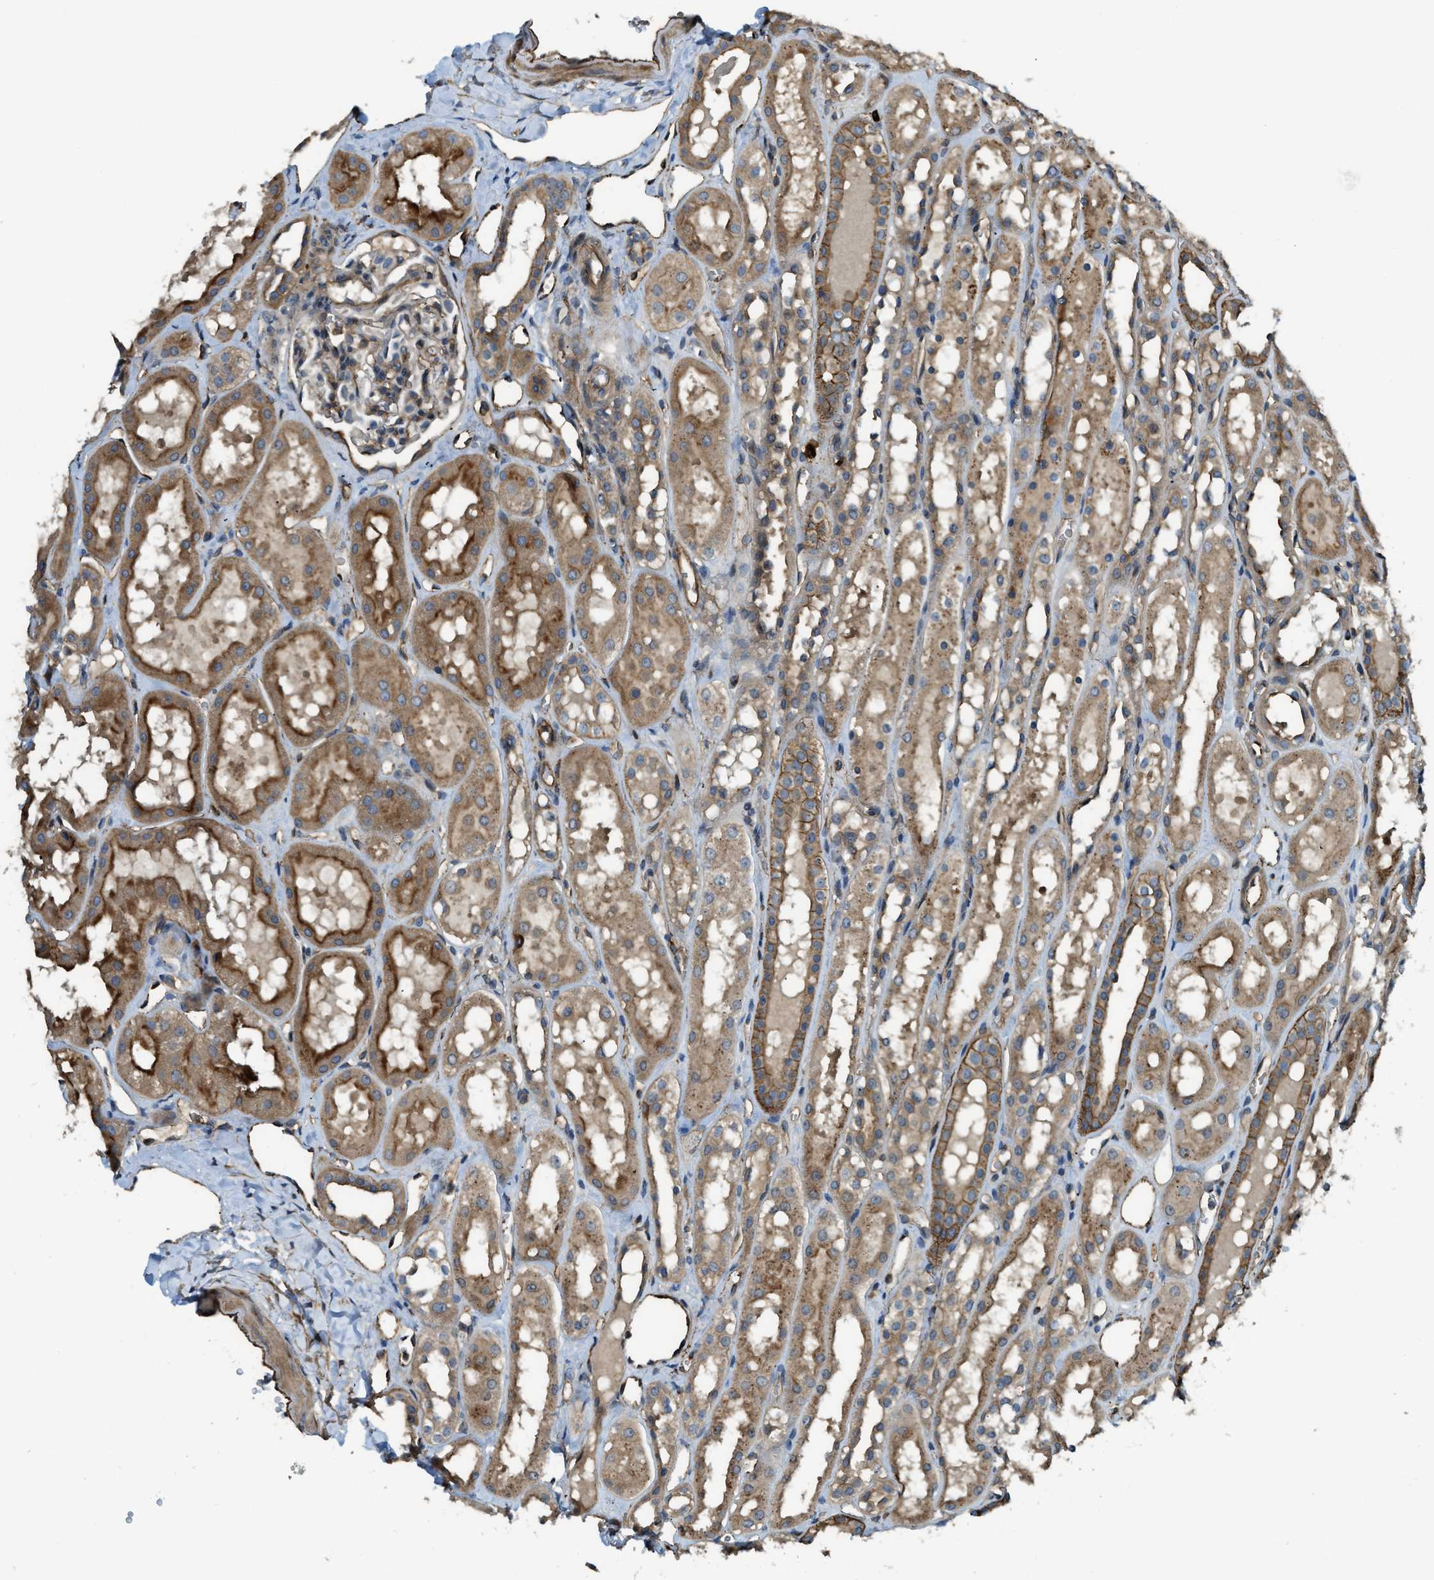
{"staining": {"intensity": "moderate", "quantity": "<25%", "location": "cytoplasmic/membranous"}, "tissue": "kidney", "cell_type": "Cells in glomeruli", "image_type": "normal", "snomed": [{"axis": "morphology", "description": "Normal tissue, NOS"}, {"axis": "topography", "description": "Kidney"}, {"axis": "topography", "description": "Urinary bladder"}], "caption": "This is an image of immunohistochemistry (IHC) staining of unremarkable kidney, which shows moderate expression in the cytoplasmic/membranous of cells in glomeruli.", "gene": "BAG4", "patient": {"sex": "male", "age": 16}}